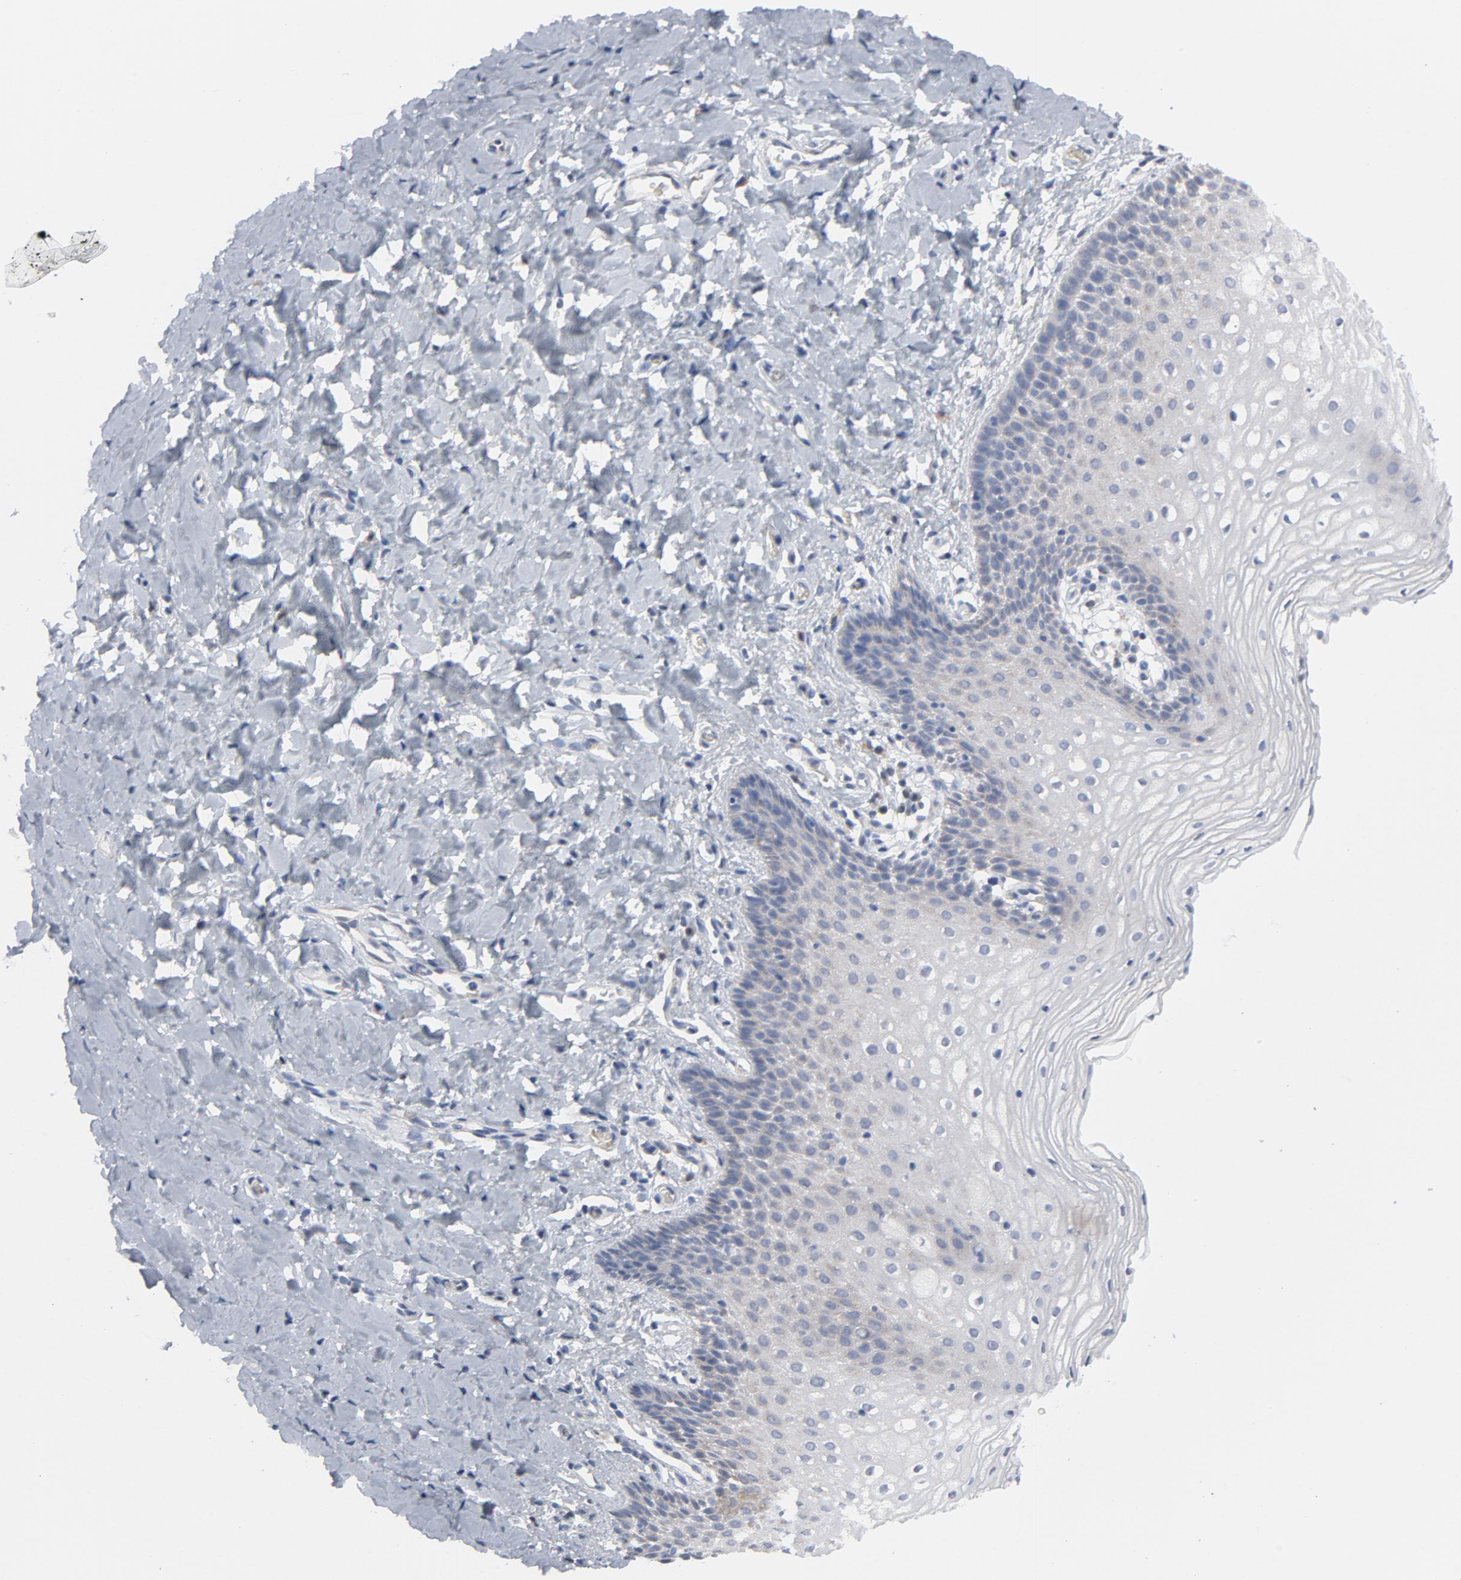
{"staining": {"intensity": "negative", "quantity": "none", "location": "none"}, "tissue": "vagina", "cell_type": "Squamous epithelial cells", "image_type": "normal", "snomed": [{"axis": "morphology", "description": "Normal tissue, NOS"}, {"axis": "topography", "description": "Vagina"}], "caption": "Immunohistochemistry image of benign vagina stained for a protein (brown), which exhibits no expression in squamous epithelial cells. (DAB immunohistochemistry visualized using brightfield microscopy, high magnification).", "gene": "PRDX1", "patient": {"sex": "female", "age": 55}}